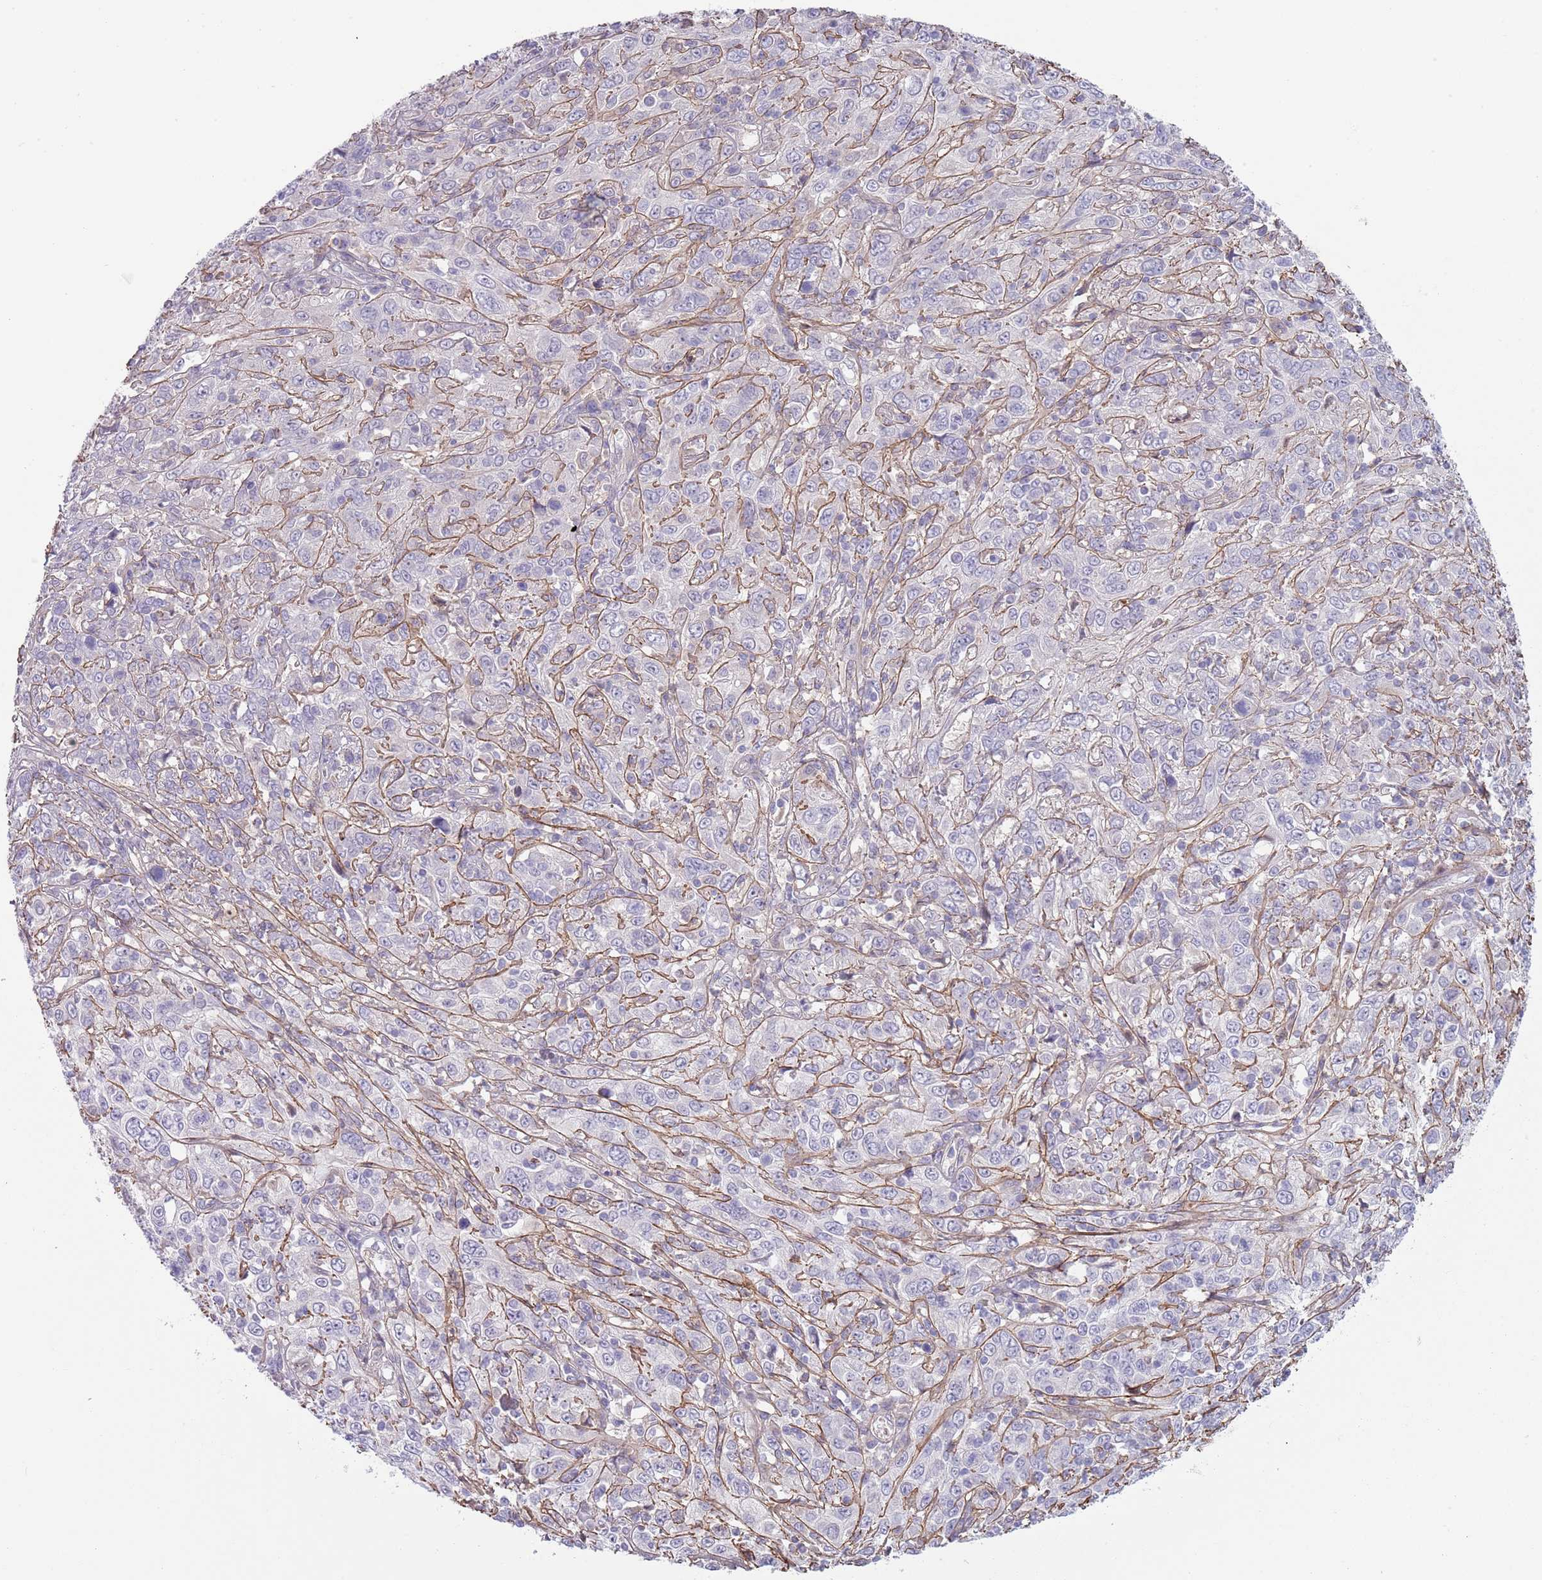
{"staining": {"intensity": "negative", "quantity": "none", "location": "none"}, "tissue": "cervical cancer", "cell_type": "Tumor cells", "image_type": "cancer", "snomed": [{"axis": "morphology", "description": "Squamous cell carcinoma, NOS"}, {"axis": "topography", "description": "Cervix"}], "caption": "This is an immunohistochemistry (IHC) micrograph of human cervical cancer. There is no staining in tumor cells.", "gene": "TINAGL1", "patient": {"sex": "female", "age": 46}}